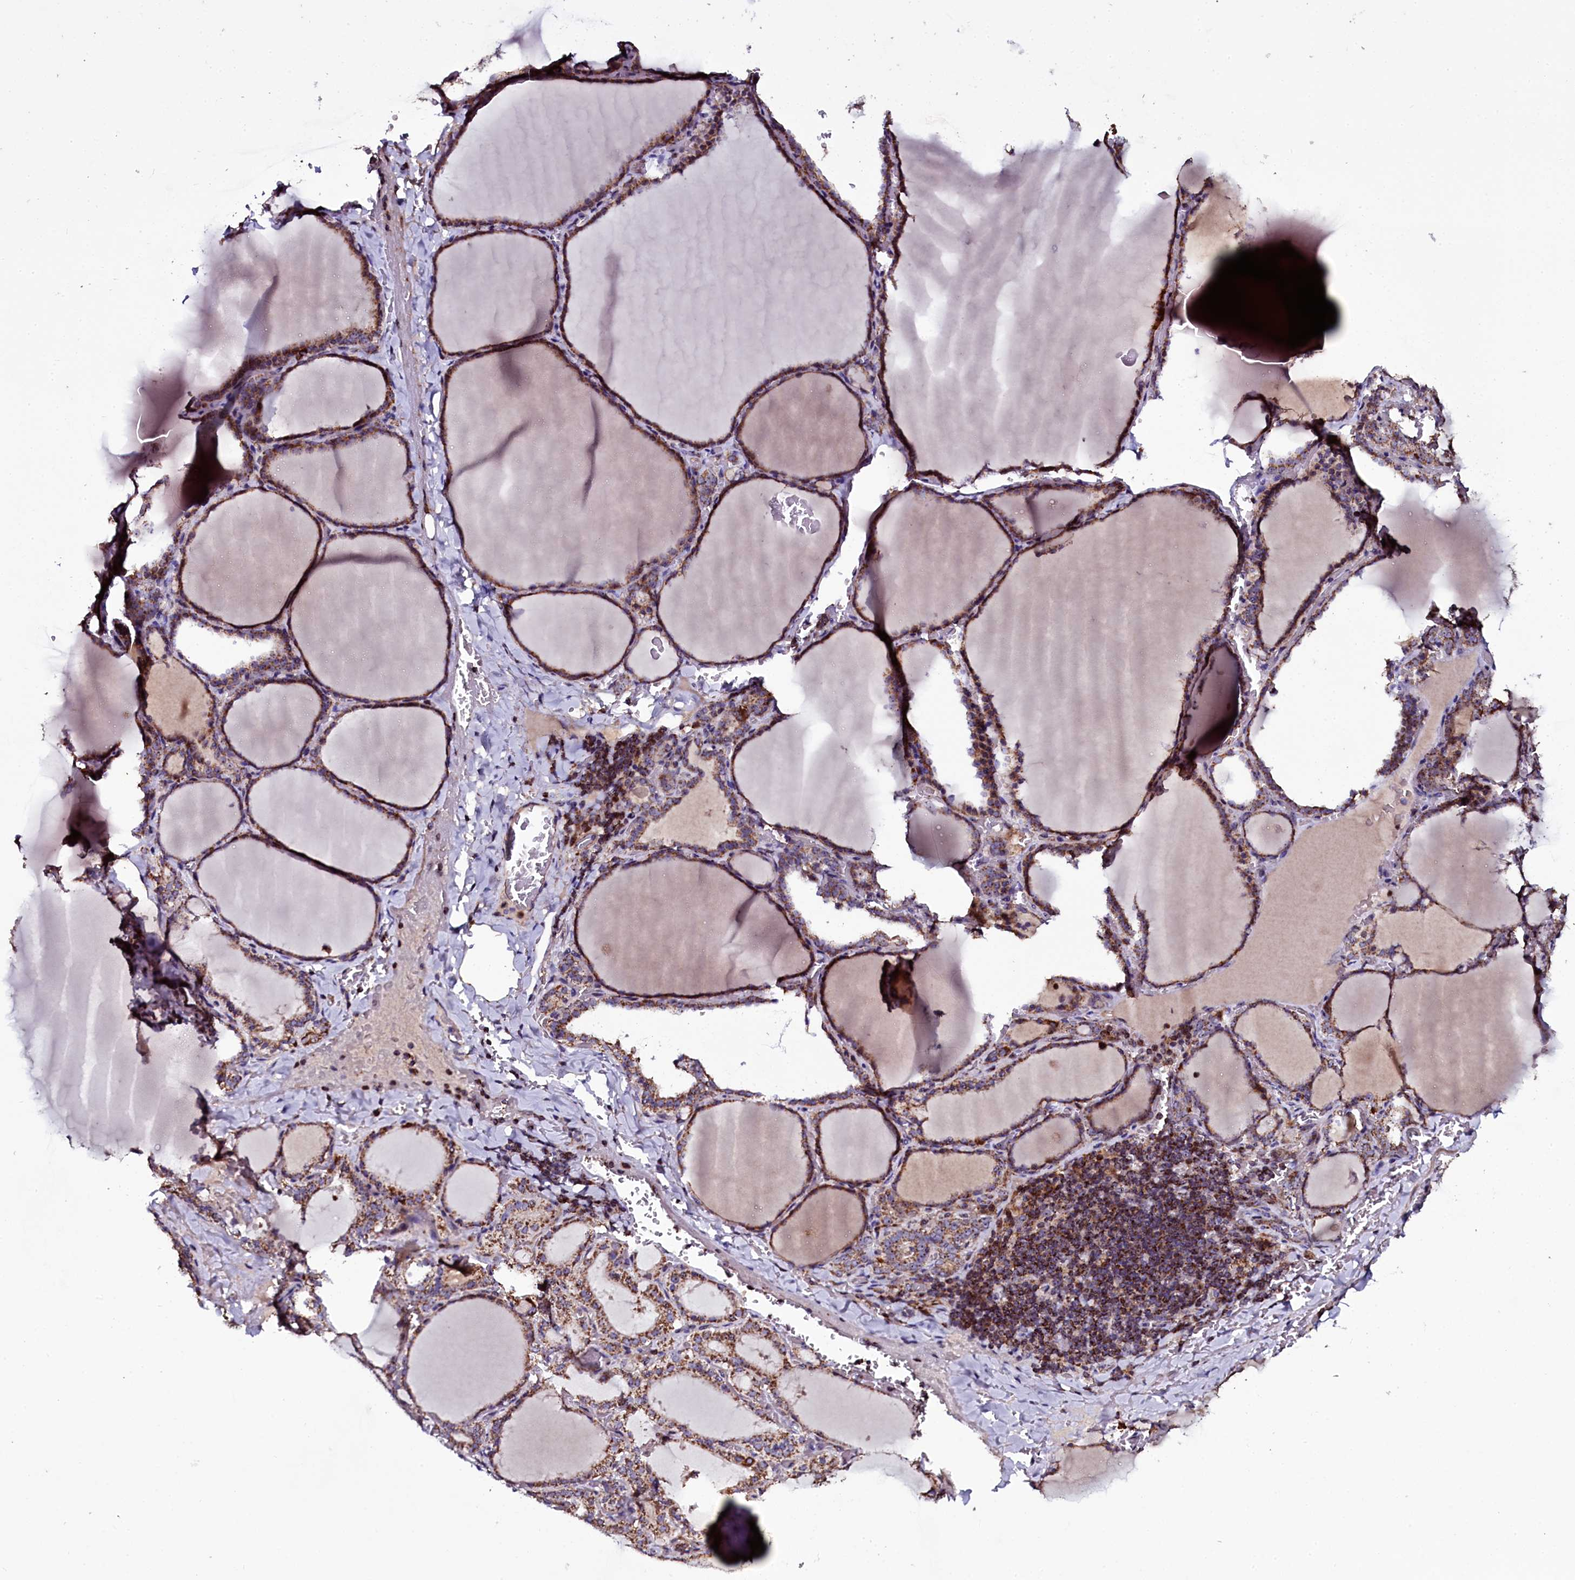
{"staining": {"intensity": "moderate", "quantity": ">75%", "location": "cytoplasmic/membranous"}, "tissue": "thyroid gland", "cell_type": "Glandular cells", "image_type": "normal", "snomed": [{"axis": "morphology", "description": "Normal tissue, NOS"}, {"axis": "topography", "description": "Thyroid gland"}], "caption": "Protein expression by immunohistochemistry shows moderate cytoplasmic/membranous positivity in about >75% of glandular cells in normal thyroid gland.", "gene": "NAA80", "patient": {"sex": "female", "age": 39}}